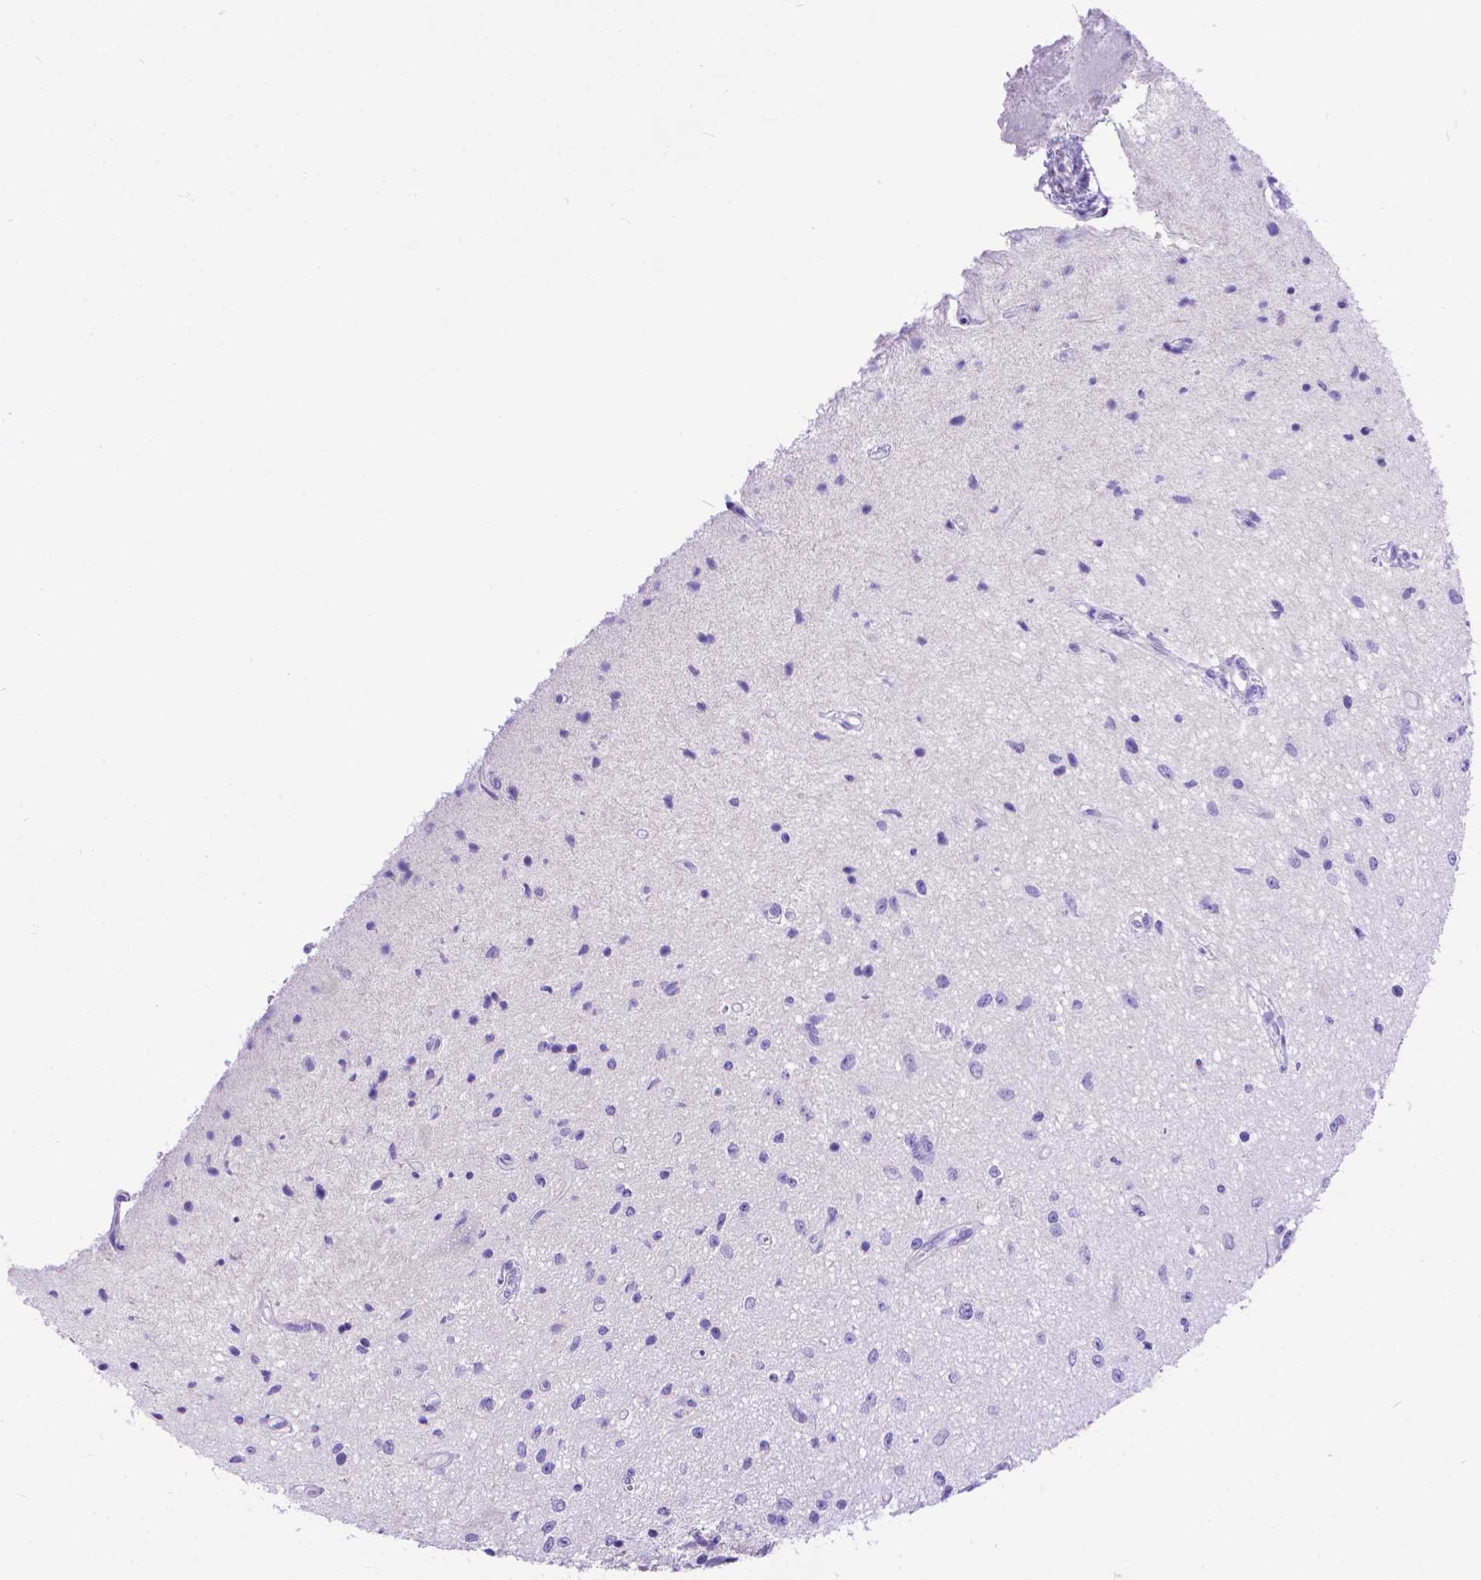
{"staining": {"intensity": "negative", "quantity": "none", "location": "none"}, "tissue": "glioma", "cell_type": "Tumor cells", "image_type": "cancer", "snomed": [{"axis": "morphology", "description": "Glioma, malignant, Low grade"}, {"axis": "topography", "description": "Cerebellum"}], "caption": "Malignant glioma (low-grade) was stained to show a protein in brown. There is no significant positivity in tumor cells. (DAB (3,3'-diaminobenzidine) immunohistochemistry visualized using brightfield microscopy, high magnification).", "gene": "DHRS2", "patient": {"sex": "female", "age": 14}}